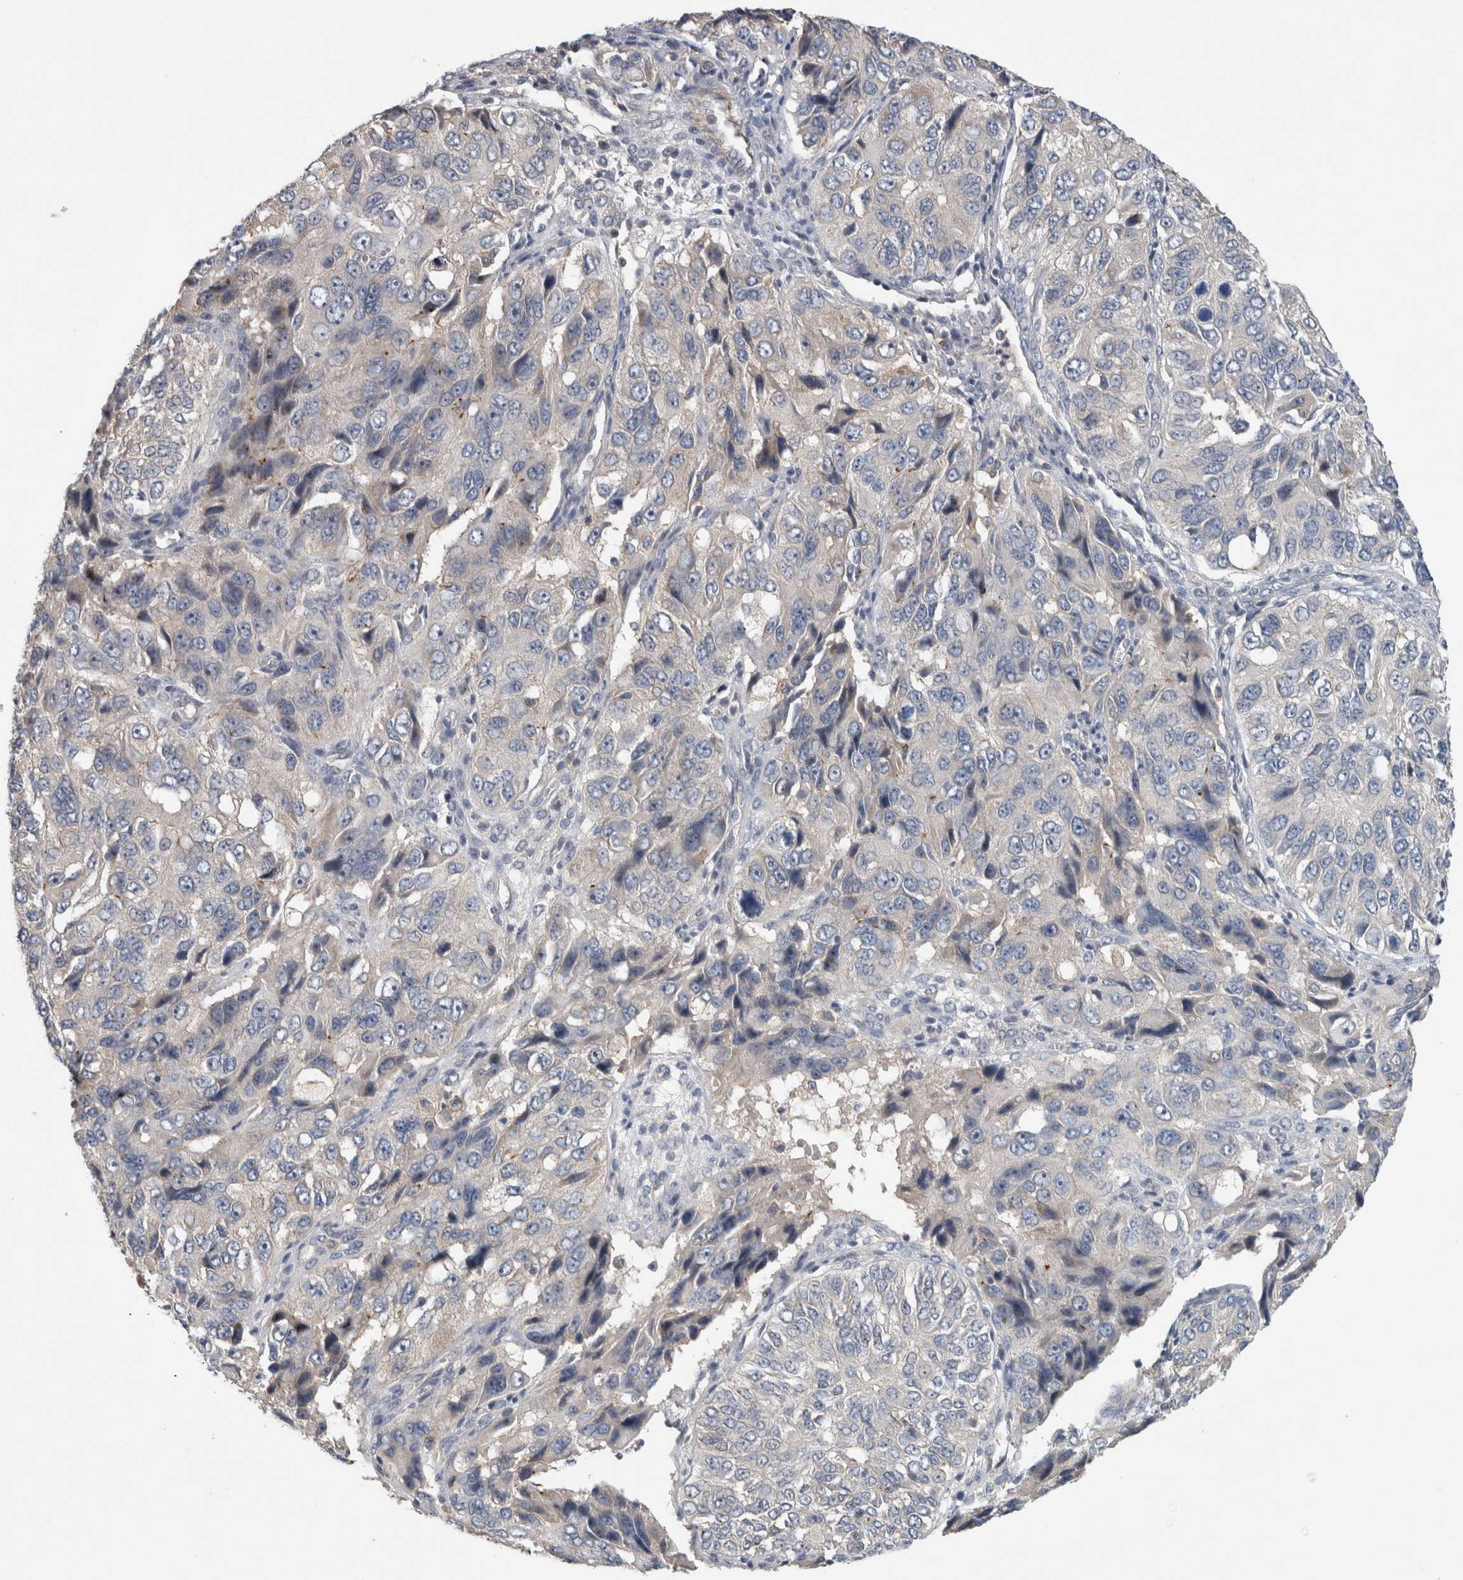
{"staining": {"intensity": "negative", "quantity": "none", "location": "none"}, "tissue": "ovarian cancer", "cell_type": "Tumor cells", "image_type": "cancer", "snomed": [{"axis": "morphology", "description": "Carcinoma, endometroid"}, {"axis": "topography", "description": "Ovary"}], "caption": "Ovarian cancer (endometroid carcinoma) was stained to show a protein in brown. There is no significant staining in tumor cells.", "gene": "TARBP1", "patient": {"sex": "female", "age": 51}}